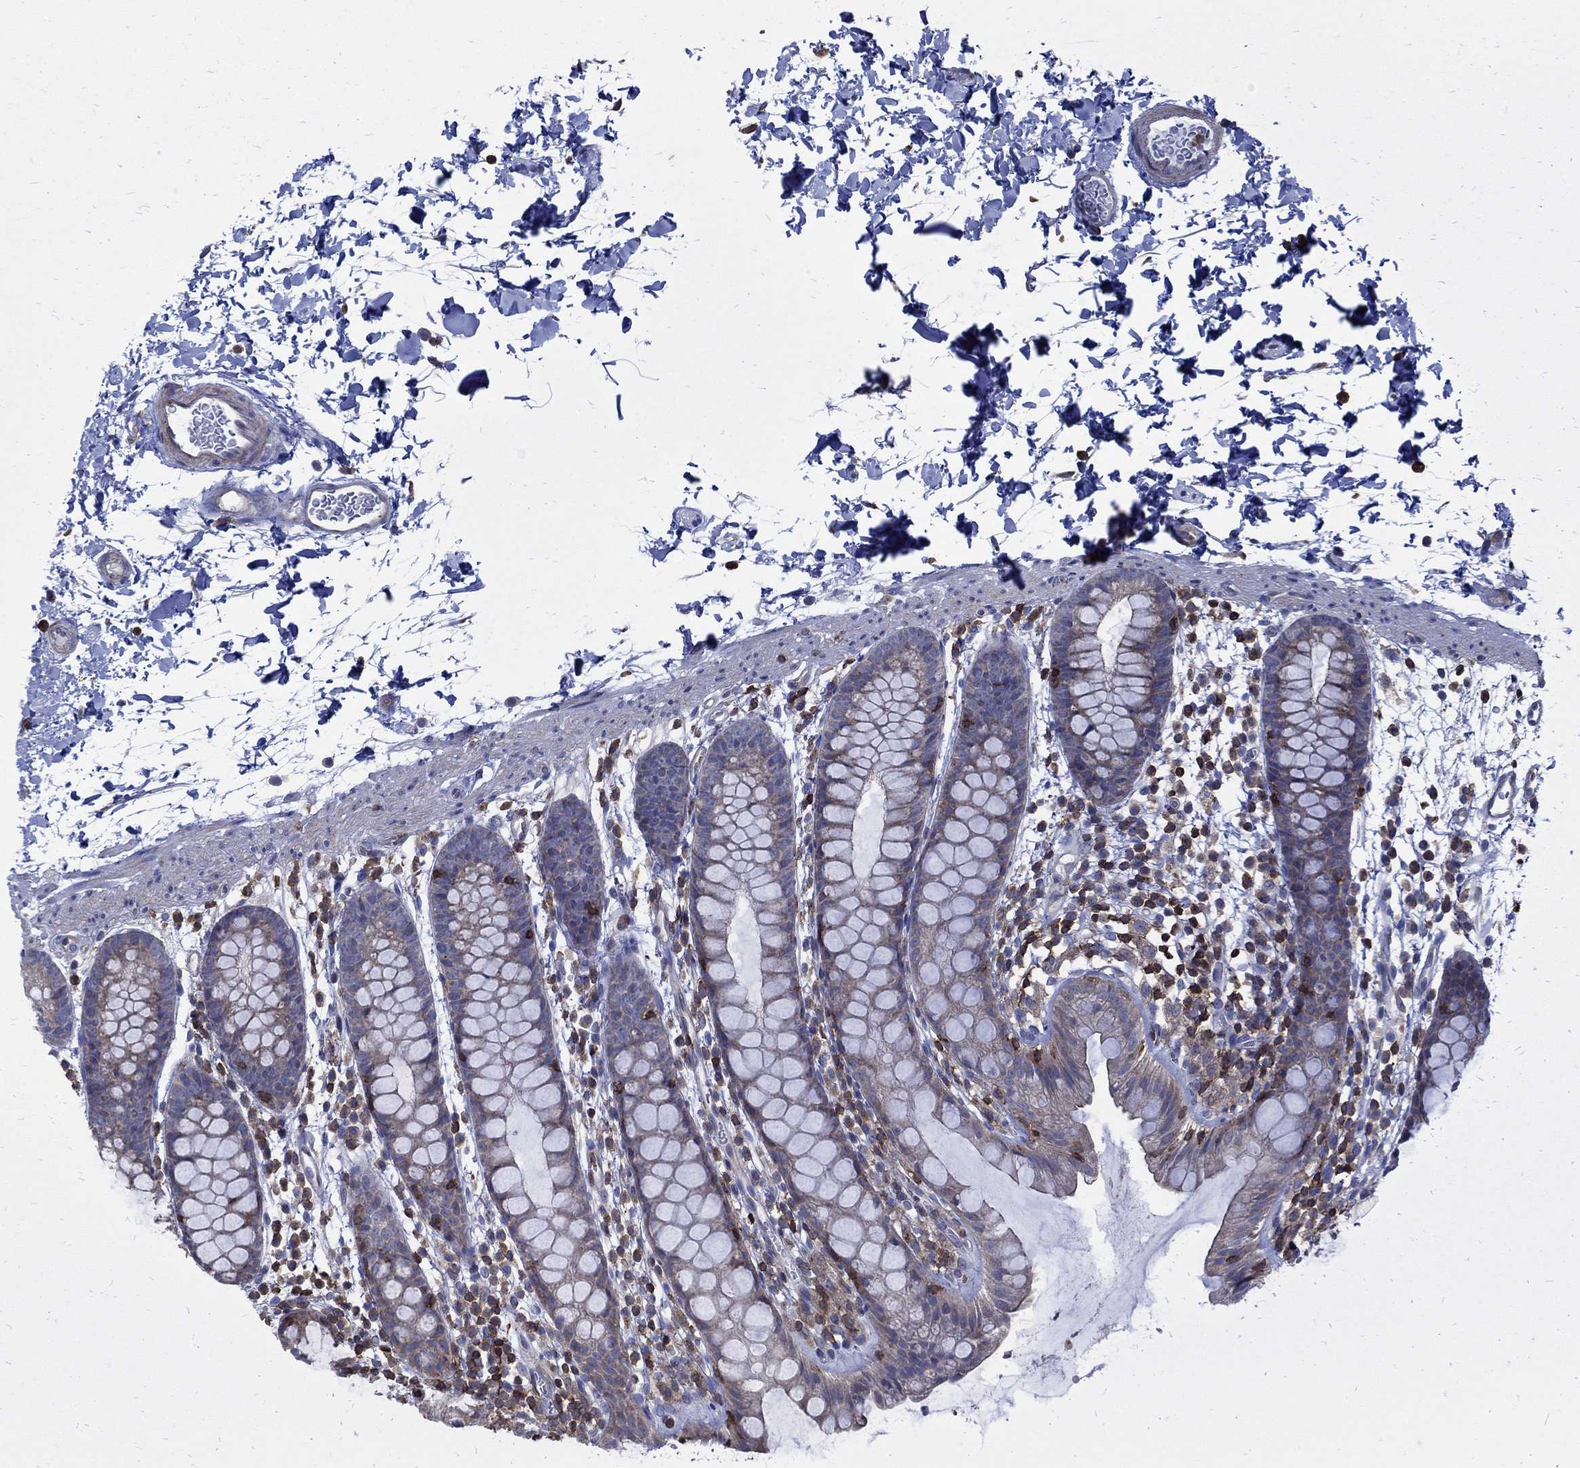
{"staining": {"intensity": "negative", "quantity": "none", "location": "none"}, "tissue": "rectum", "cell_type": "Glandular cells", "image_type": "normal", "snomed": [{"axis": "morphology", "description": "Normal tissue, NOS"}, {"axis": "topography", "description": "Rectum"}], "caption": "IHC of benign rectum displays no expression in glandular cells.", "gene": "AGAP2", "patient": {"sex": "male", "age": 57}}